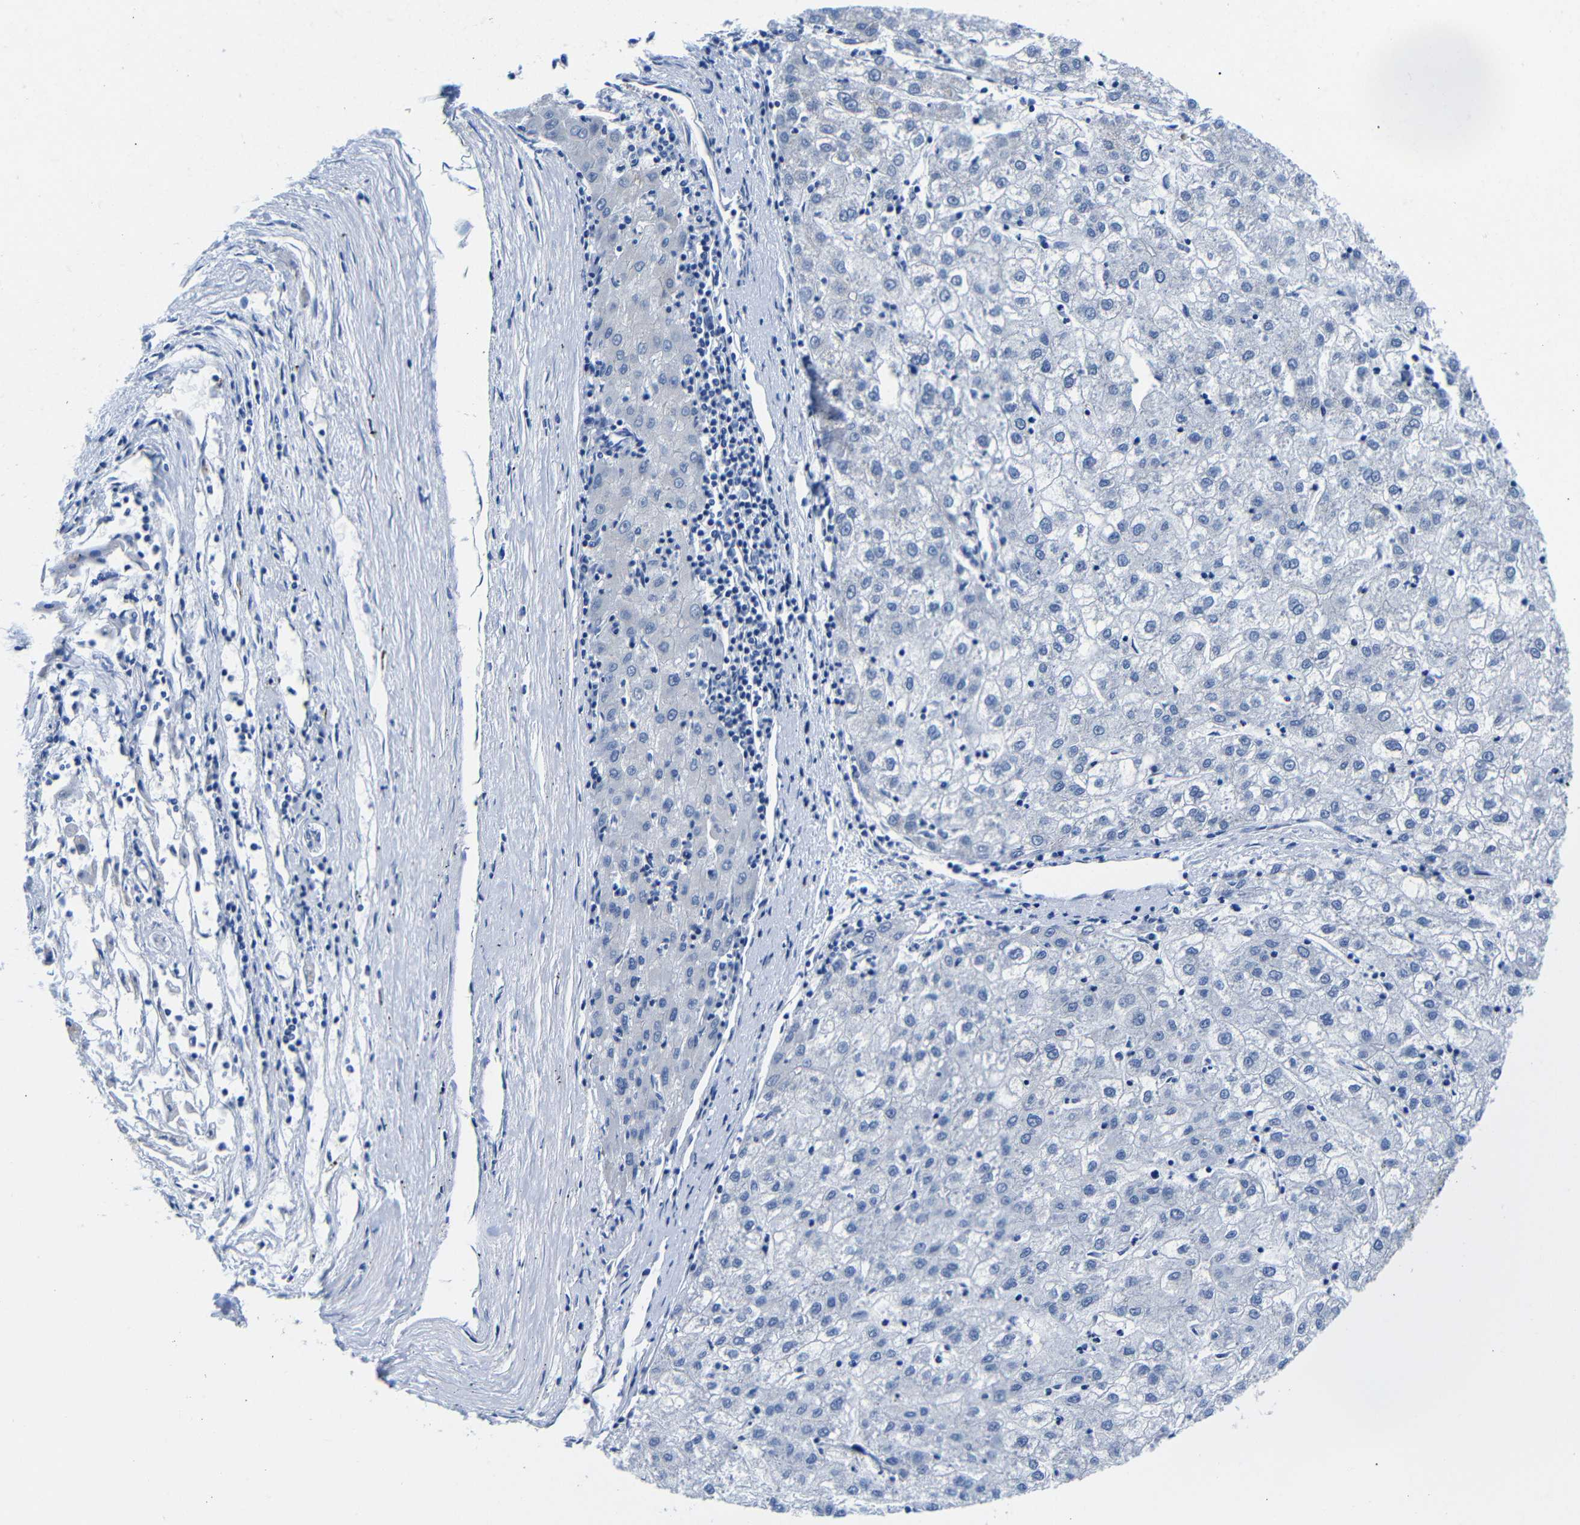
{"staining": {"intensity": "negative", "quantity": "none", "location": "none"}, "tissue": "liver cancer", "cell_type": "Tumor cells", "image_type": "cancer", "snomed": [{"axis": "morphology", "description": "Carcinoma, Hepatocellular, NOS"}, {"axis": "topography", "description": "Liver"}], "caption": "This micrograph is of hepatocellular carcinoma (liver) stained with immunohistochemistry to label a protein in brown with the nuclei are counter-stained blue. There is no staining in tumor cells.", "gene": "LRIG1", "patient": {"sex": "male", "age": 72}}